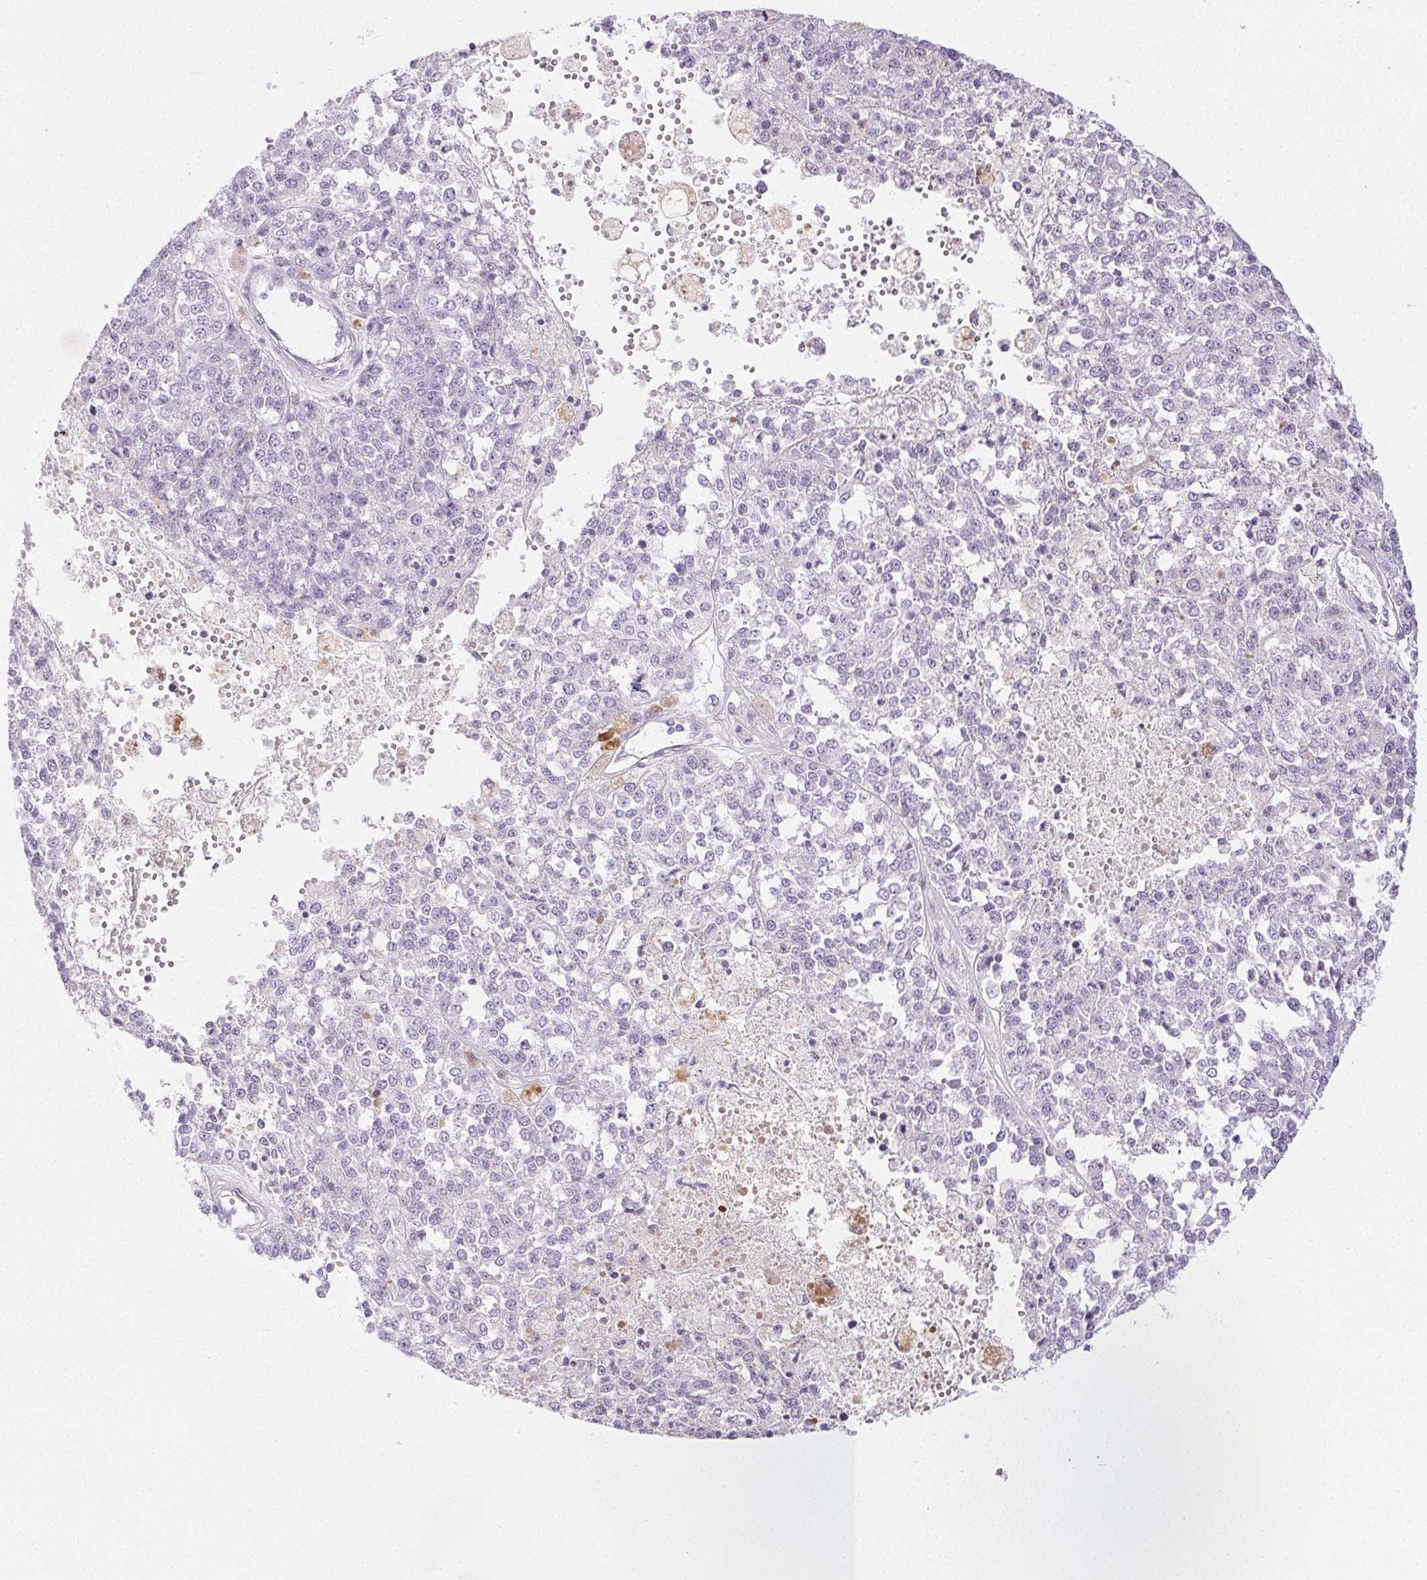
{"staining": {"intensity": "negative", "quantity": "none", "location": "none"}, "tissue": "melanoma", "cell_type": "Tumor cells", "image_type": "cancer", "snomed": [{"axis": "morphology", "description": "Malignant melanoma, Metastatic site"}, {"axis": "topography", "description": "Lymph node"}], "caption": "Melanoma was stained to show a protein in brown. There is no significant expression in tumor cells. (Stains: DAB immunohistochemistry (IHC) with hematoxylin counter stain, Microscopy: brightfield microscopy at high magnification).", "gene": "PI3", "patient": {"sex": "female", "age": 64}}